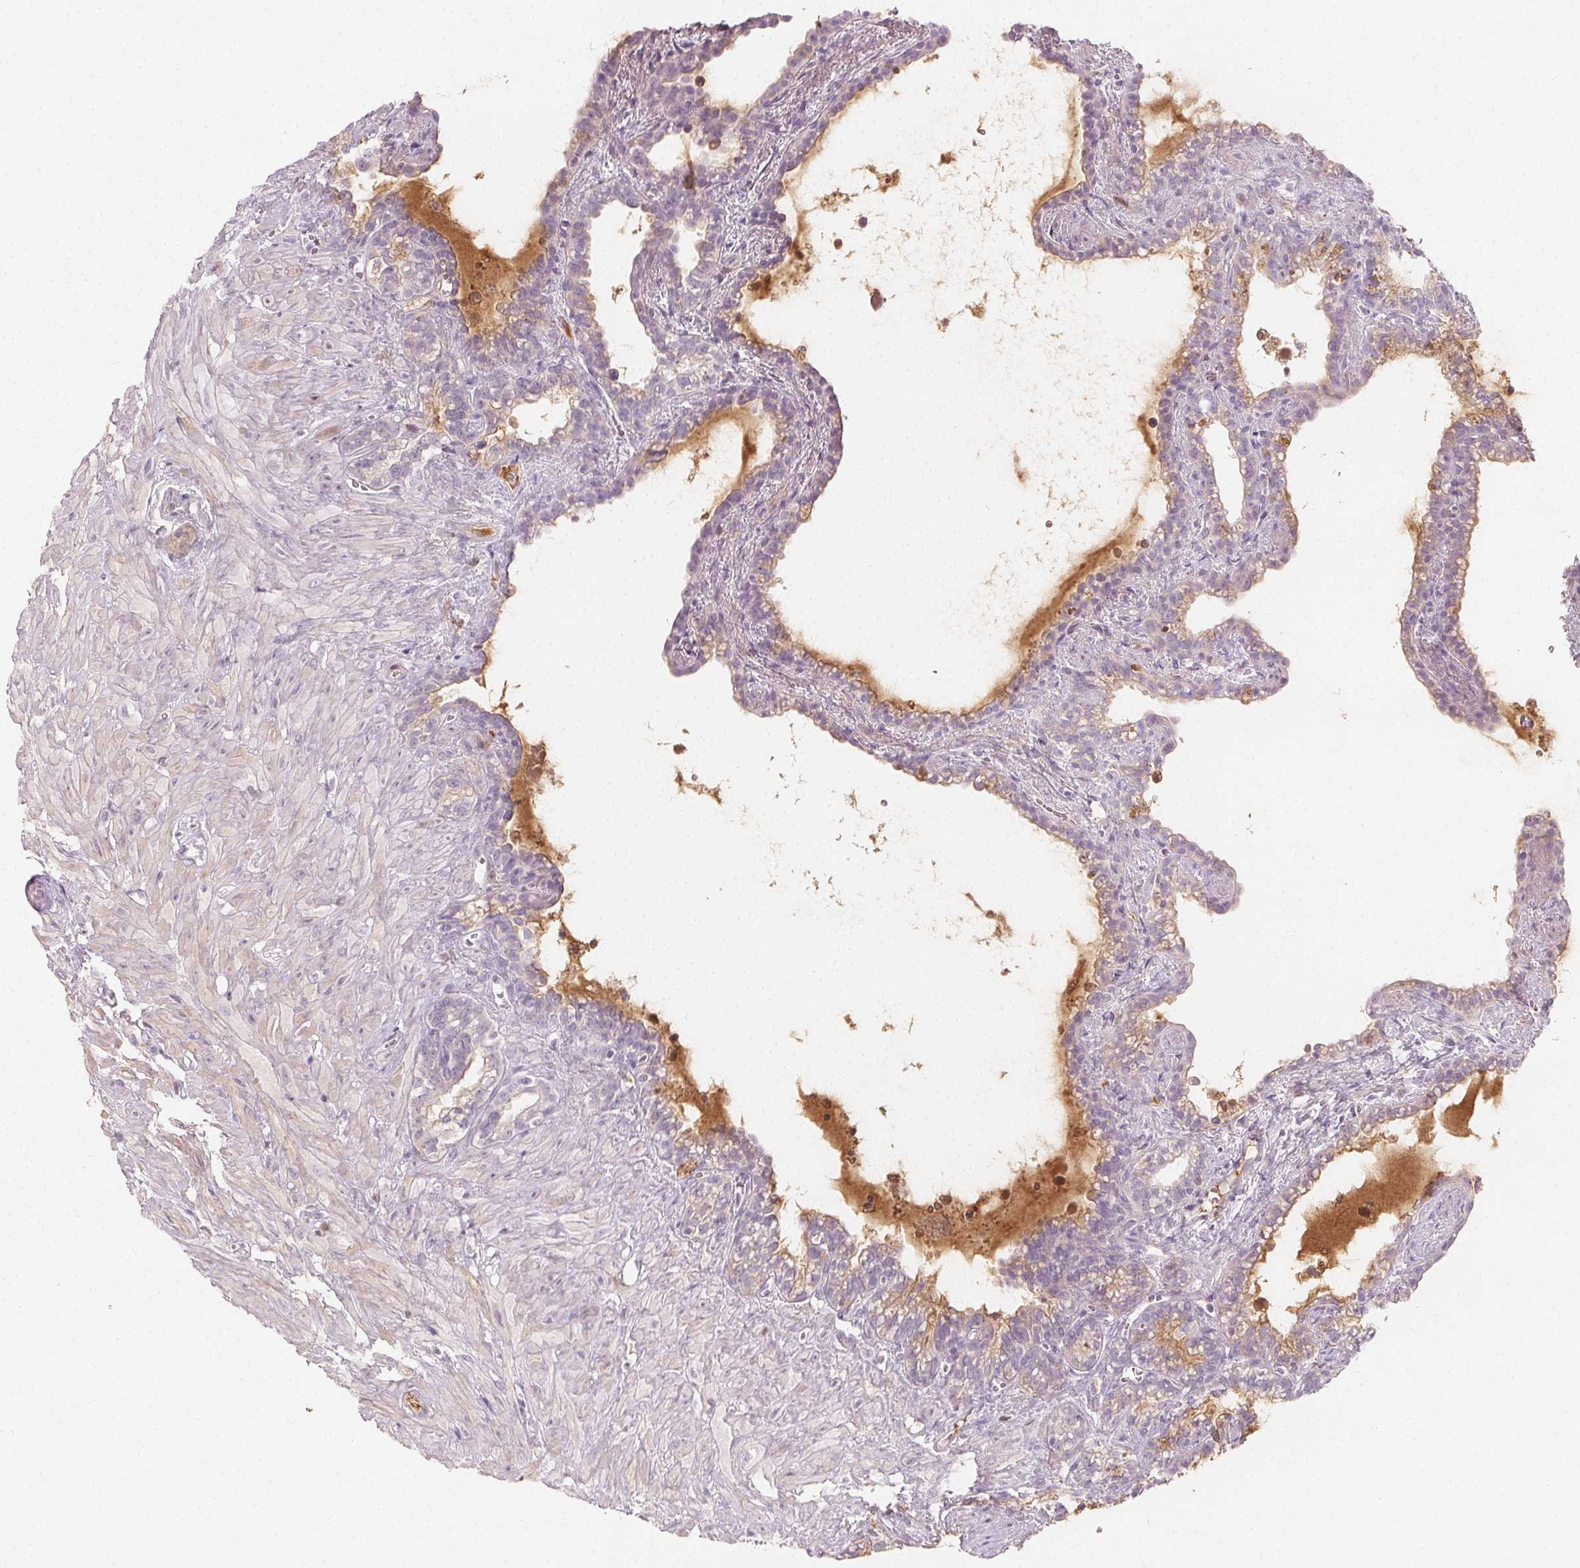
{"staining": {"intensity": "negative", "quantity": "none", "location": "none"}, "tissue": "seminal vesicle", "cell_type": "Glandular cells", "image_type": "normal", "snomed": [{"axis": "morphology", "description": "Normal tissue, NOS"}, {"axis": "topography", "description": "Seminal veicle"}], "caption": "Protein analysis of normal seminal vesicle demonstrates no significant positivity in glandular cells.", "gene": "AFM", "patient": {"sex": "male", "age": 76}}